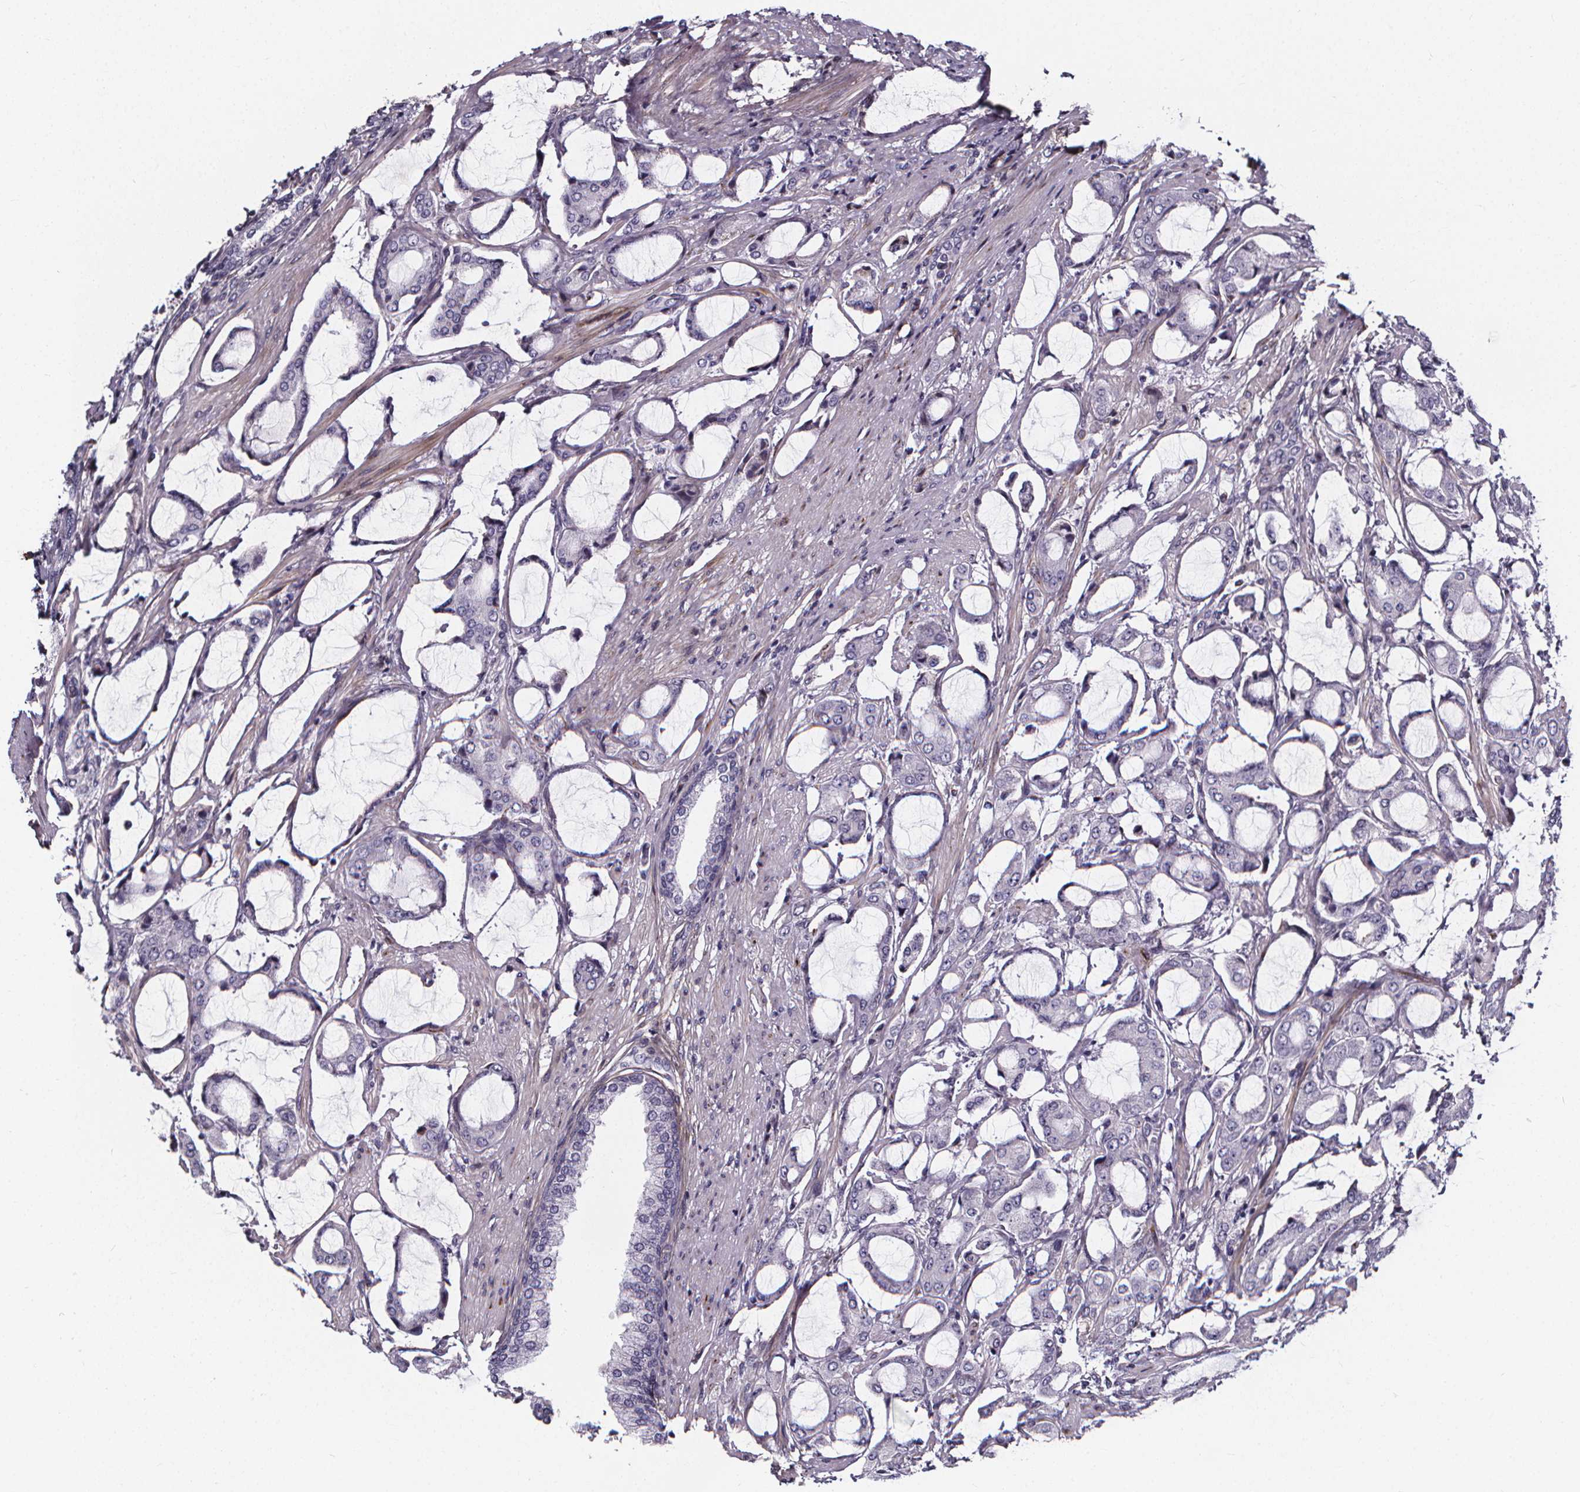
{"staining": {"intensity": "negative", "quantity": "none", "location": "none"}, "tissue": "prostate cancer", "cell_type": "Tumor cells", "image_type": "cancer", "snomed": [{"axis": "morphology", "description": "Adenocarcinoma, NOS"}, {"axis": "topography", "description": "Prostate"}], "caption": "Prostate adenocarcinoma was stained to show a protein in brown. There is no significant expression in tumor cells.", "gene": "AEBP1", "patient": {"sex": "male", "age": 63}}